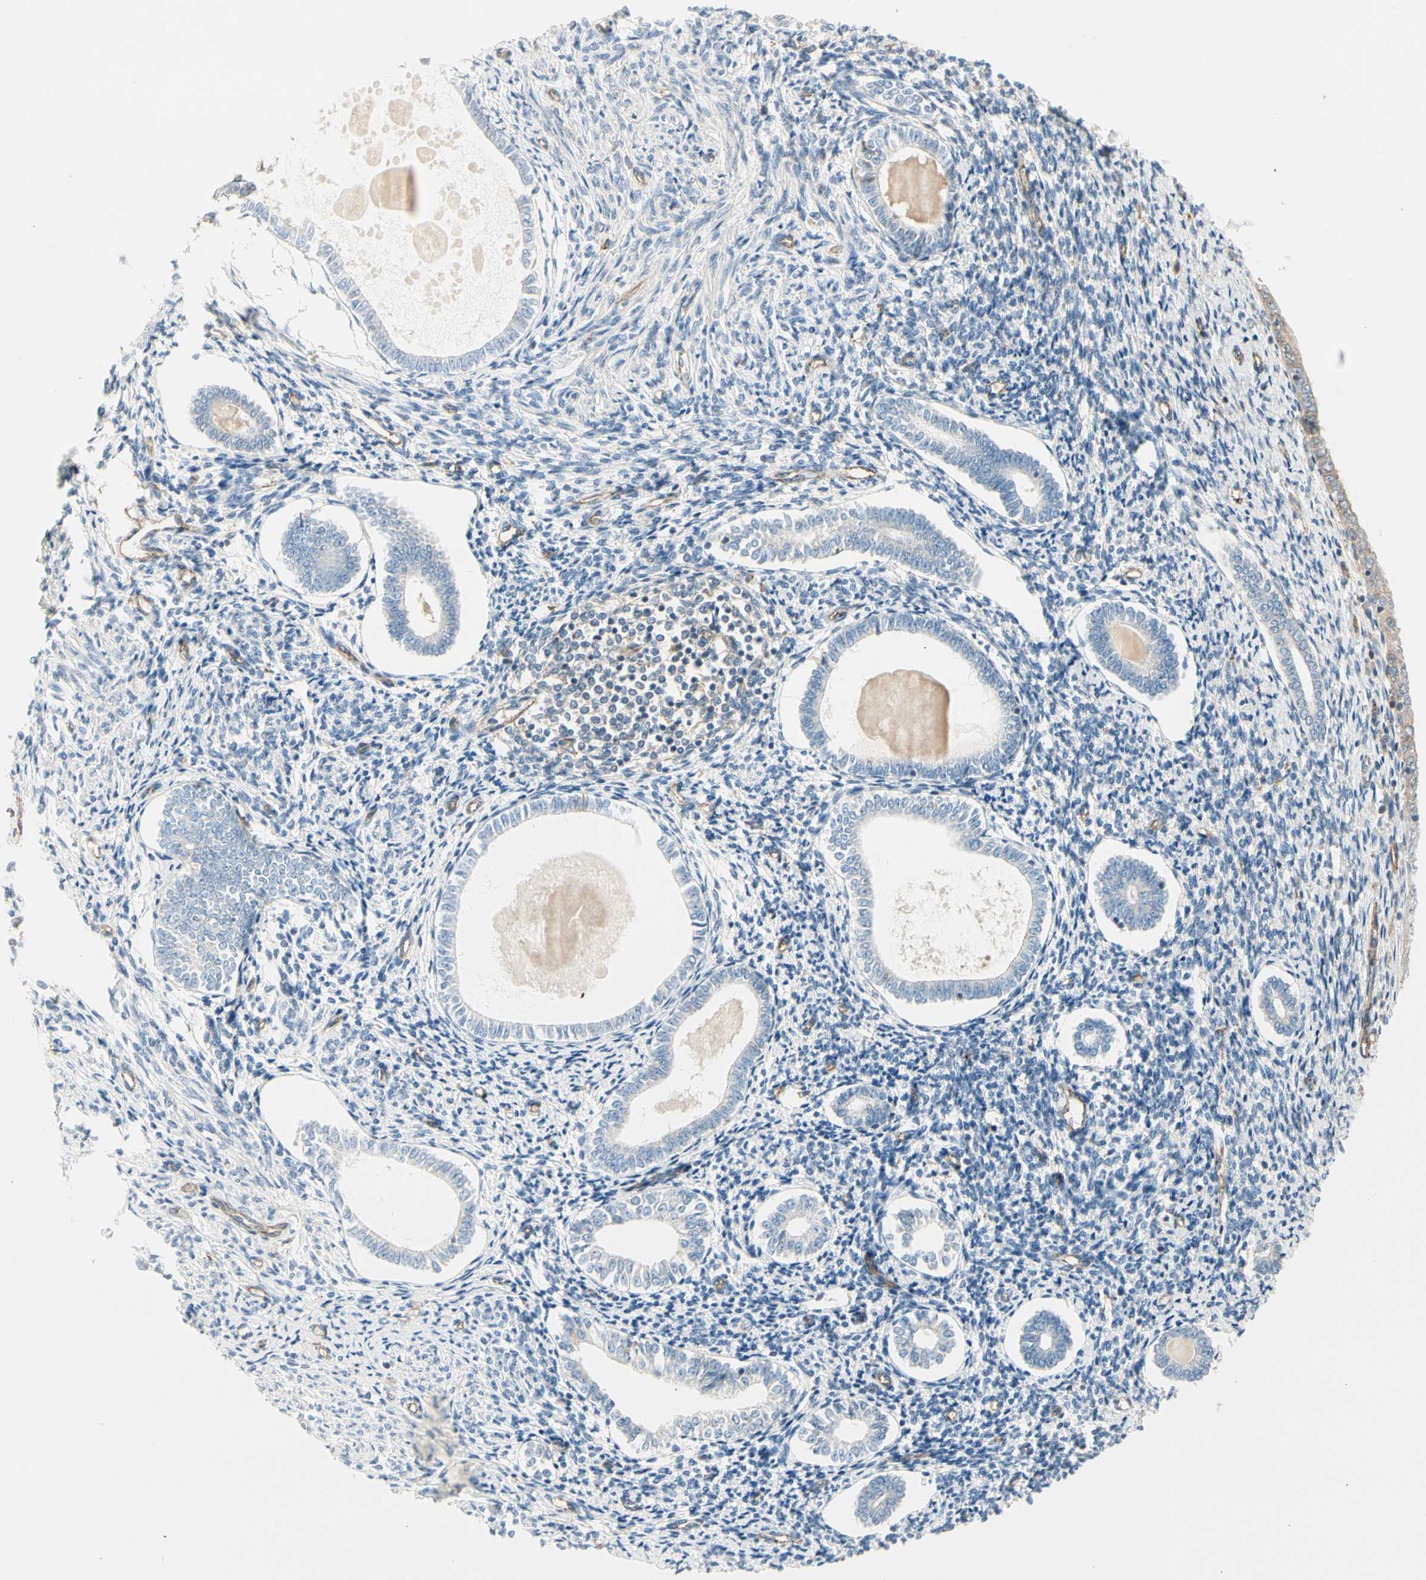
{"staining": {"intensity": "weak", "quantity": ">75%", "location": "cytoplasmic/membranous"}, "tissue": "endometrium", "cell_type": "Cells in endometrial stroma", "image_type": "normal", "snomed": [{"axis": "morphology", "description": "Normal tissue, NOS"}, {"axis": "topography", "description": "Endometrium"}], "caption": "This micrograph demonstrates normal endometrium stained with immunohistochemistry to label a protein in brown. The cytoplasmic/membranous of cells in endometrial stroma show weak positivity for the protein. Nuclei are counter-stained blue.", "gene": "AGFG1", "patient": {"sex": "female", "age": 71}}